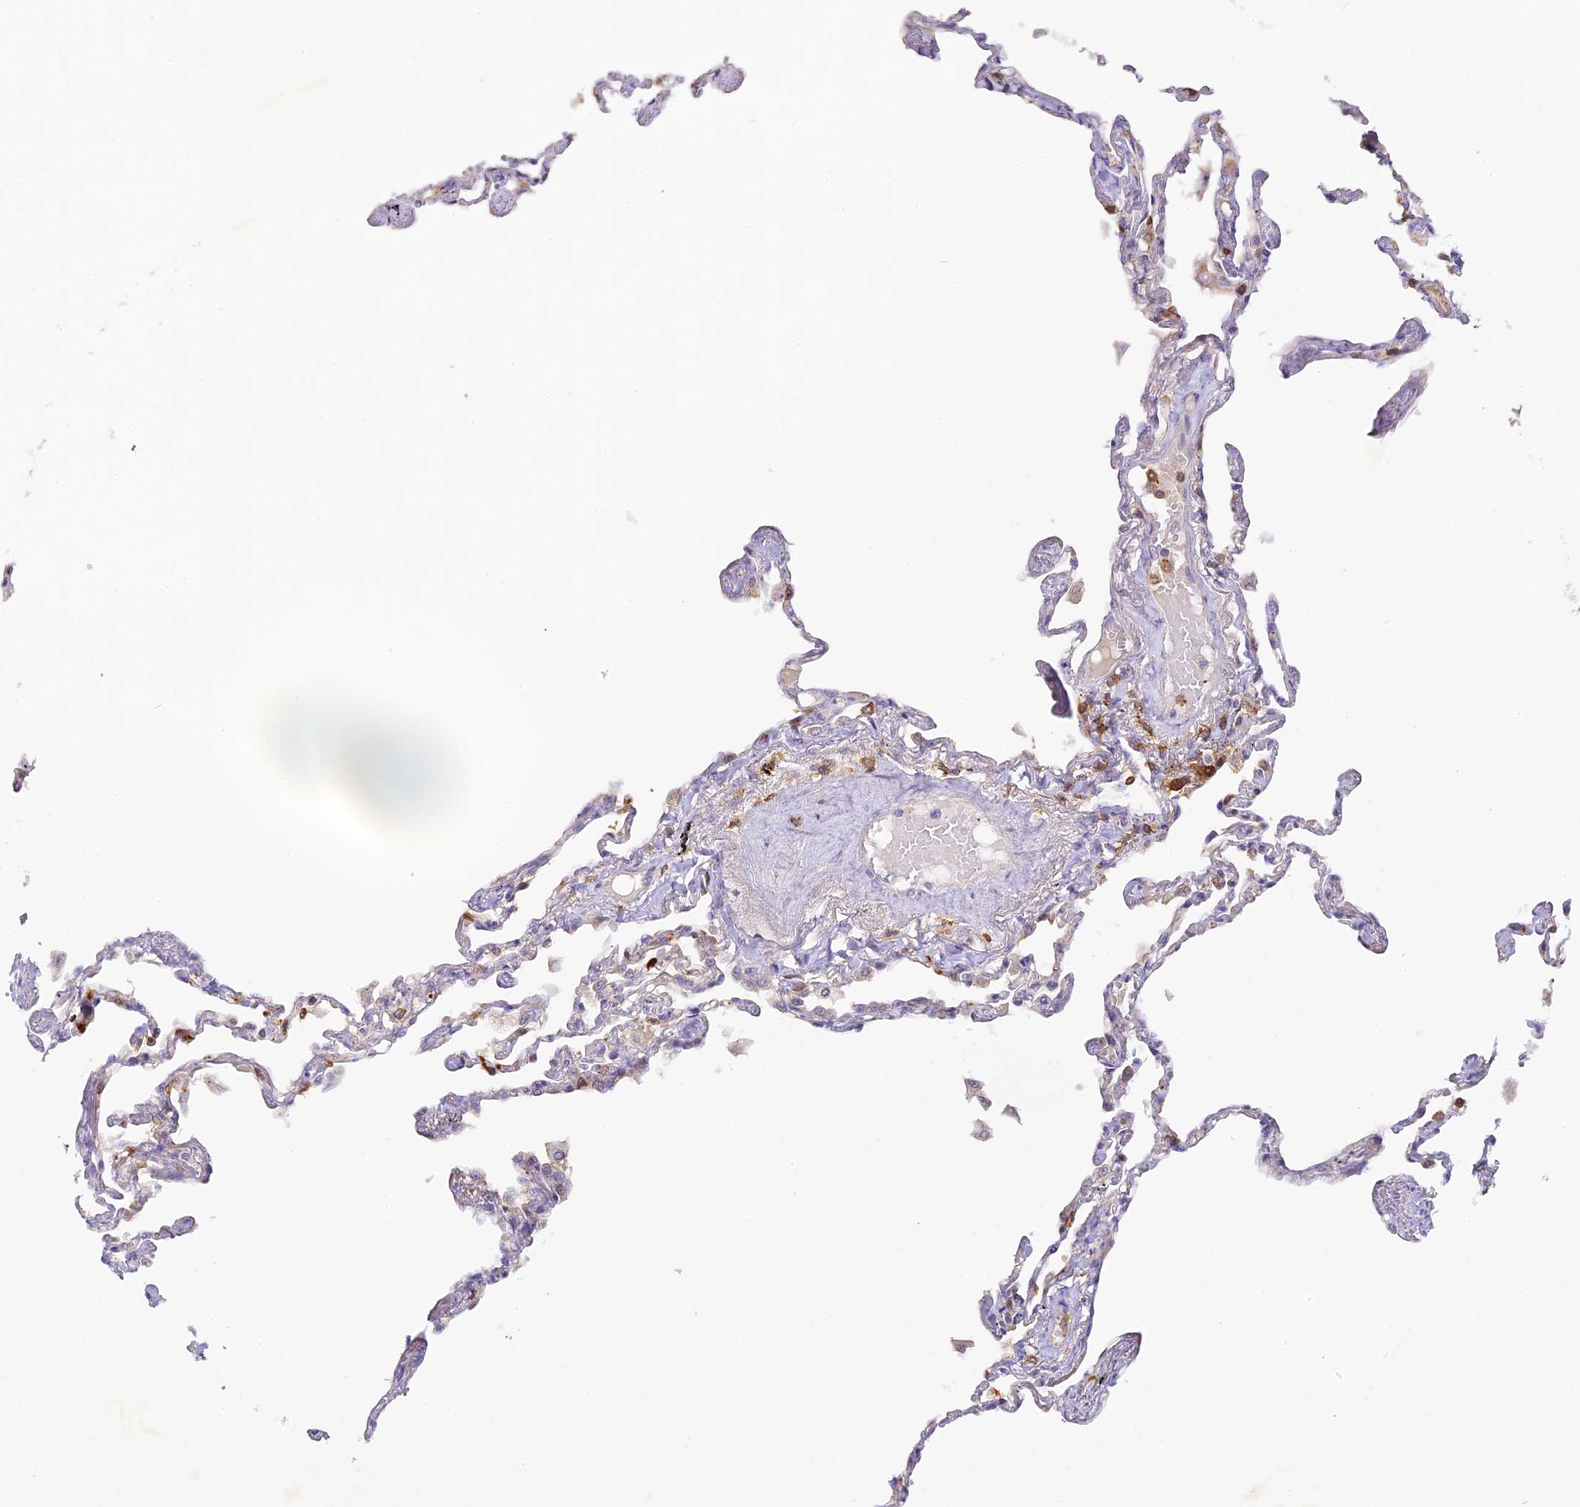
{"staining": {"intensity": "negative", "quantity": "none", "location": "none"}, "tissue": "lung", "cell_type": "Alveolar cells", "image_type": "normal", "snomed": [{"axis": "morphology", "description": "Normal tissue, NOS"}, {"axis": "topography", "description": "Lung"}], "caption": "This is an immunohistochemistry (IHC) micrograph of benign human lung. There is no positivity in alveolar cells.", "gene": "FYB1", "patient": {"sex": "female", "age": 67}}